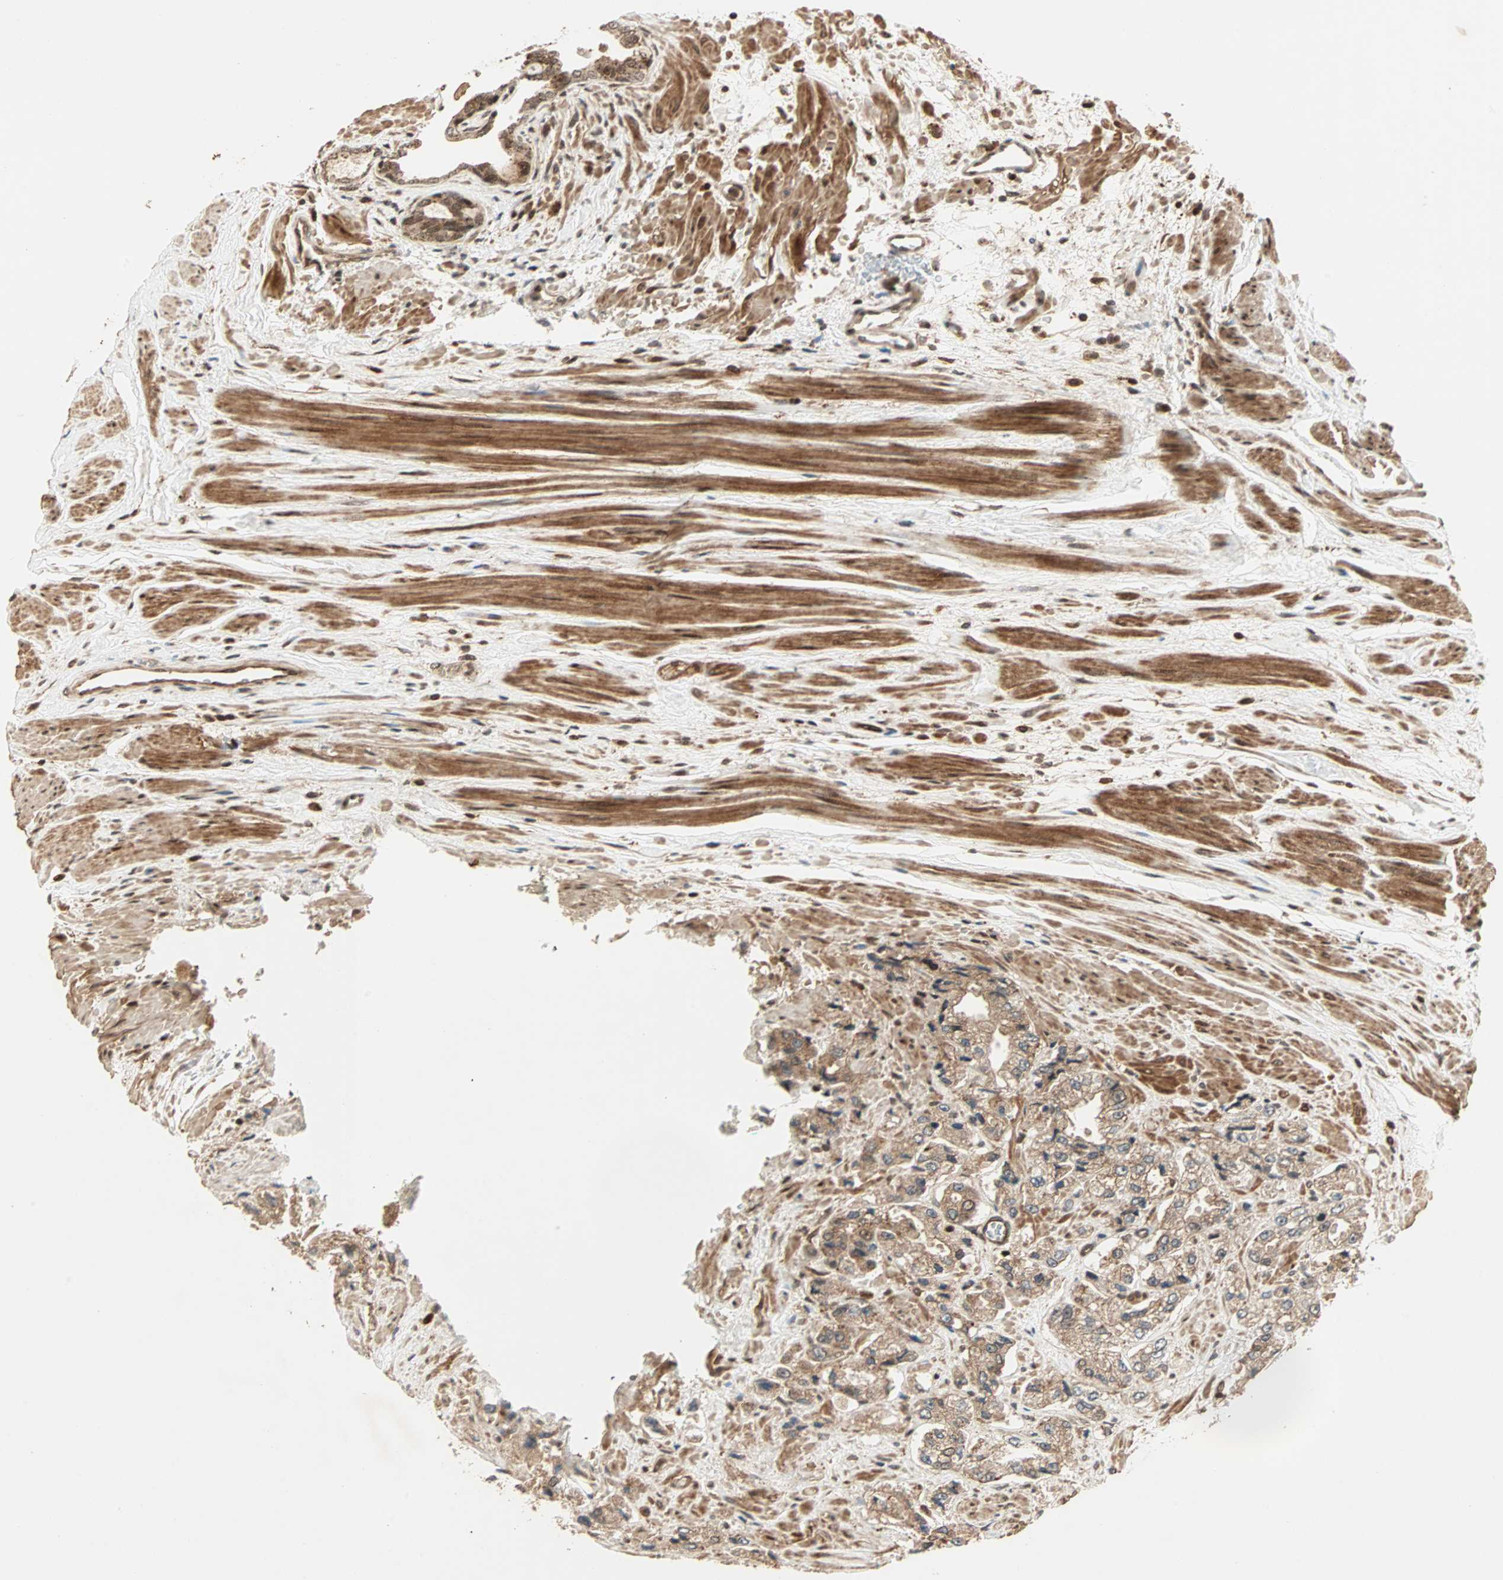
{"staining": {"intensity": "moderate", "quantity": ">75%", "location": "cytoplasmic/membranous,nuclear"}, "tissue": "prostate cancer", "cell_type": "Tumor cells", "image_type": "cancer", "snomed": [{"axis": "morphology", "description": "Adenocarcinoma, High grade"}, {"axis": "topography", "description": "Prostate"}], "caption": "An image of human prostate cancer (high-grade adenocarcinoma) stained for a protein reveals moderate cytoplasmic/membranous and nuclear brown staining in tumor cells.", "gene": "ZBED9", "patient": {"sex": "male", "age": 58}}